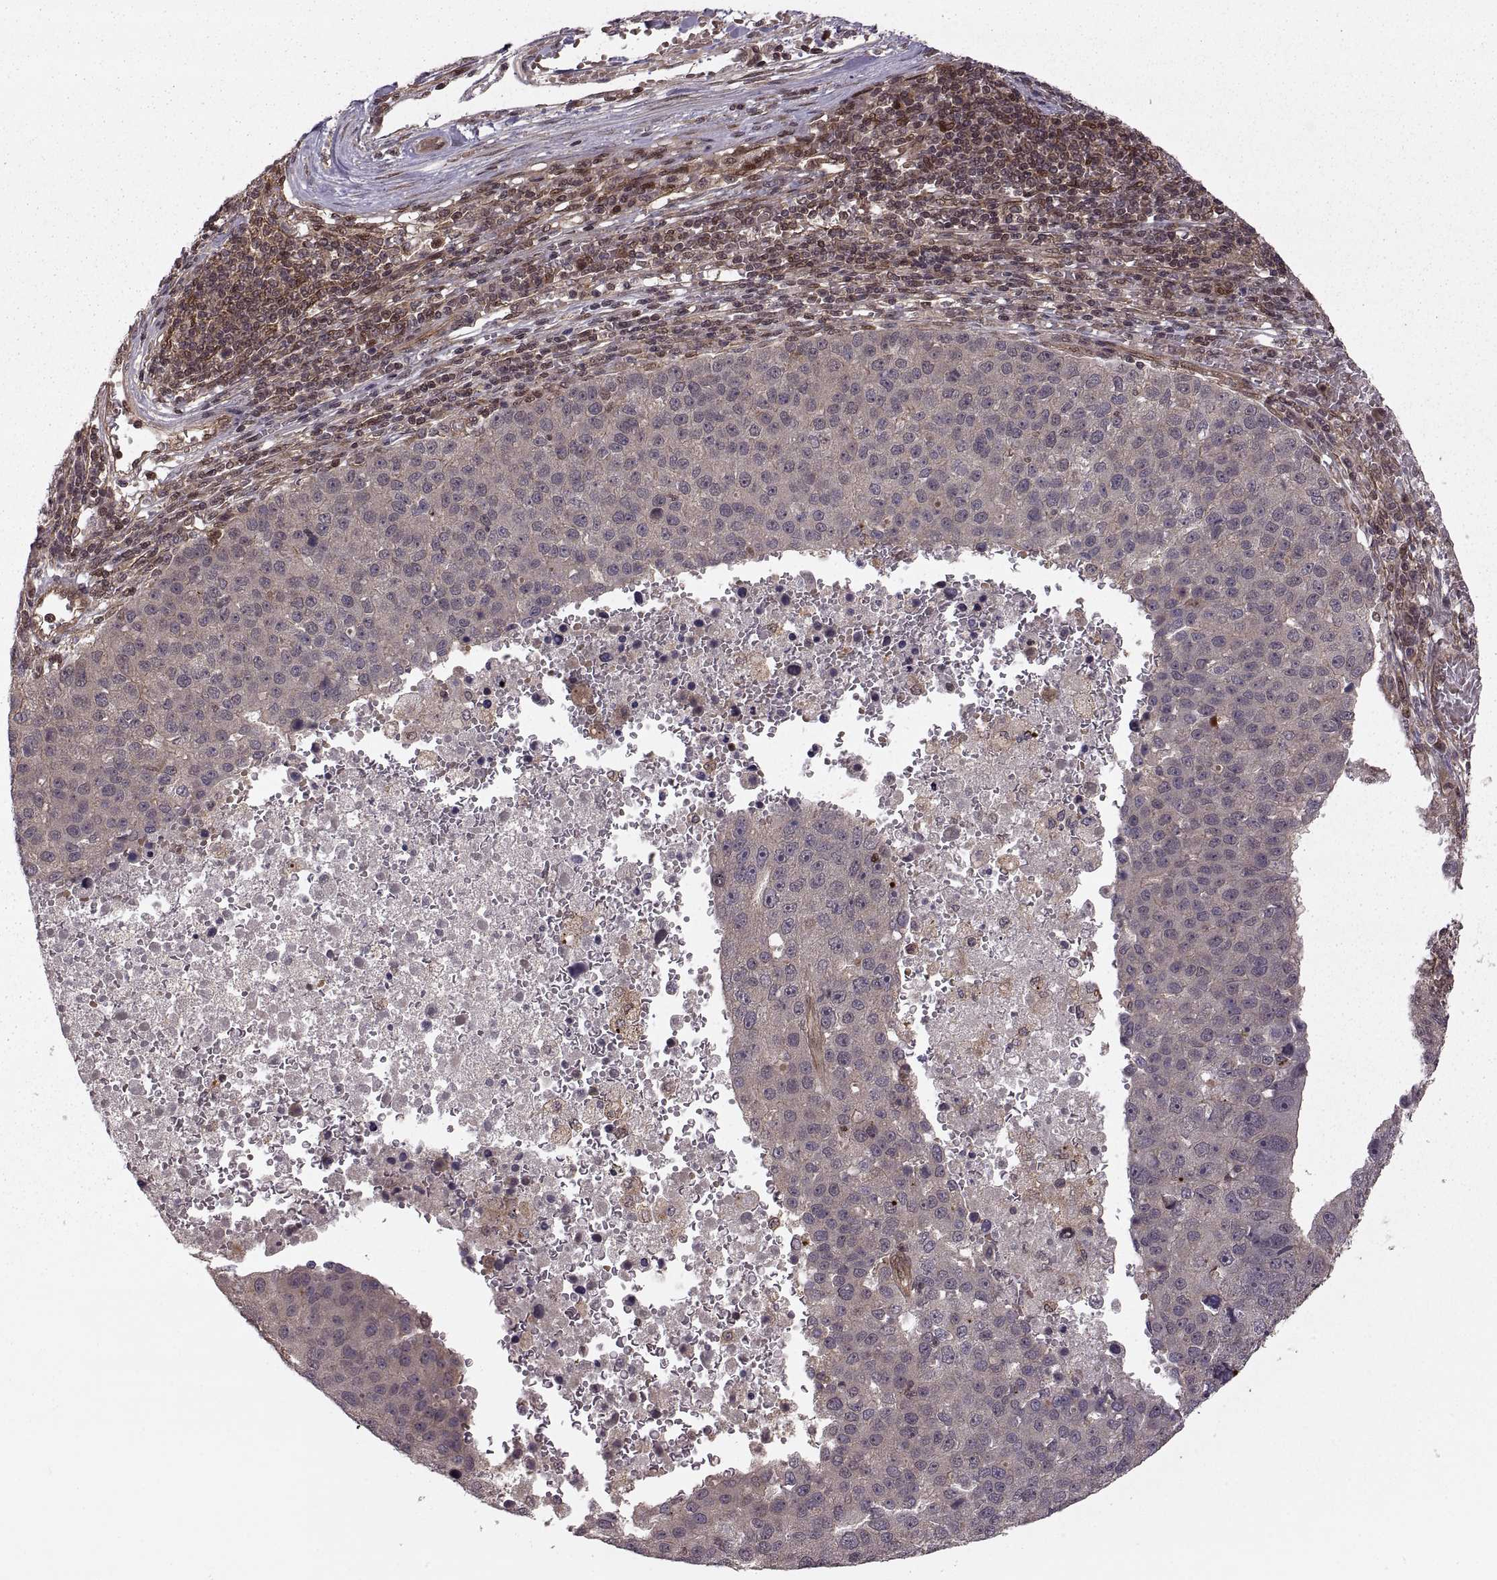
{"staining": {"intensity": "negative", "quantity": "none", "location": "none"}, "tissue": "pancreatic cancer", "cell_type": "Tumor cells", "image_type": "cancer", "snomed": [{"axis": "morphology", "description": "Adenocarcinoma, NOS"}, {"axis": "topography", "description": "Pancreas"}], "caption": "Adenocarcinoma (pancreatic) was stained to show a protein in brown. There is no significant staining in tumor cells.", "gene": "DEDD", "patient": {"sex": "female", "age": 61}}